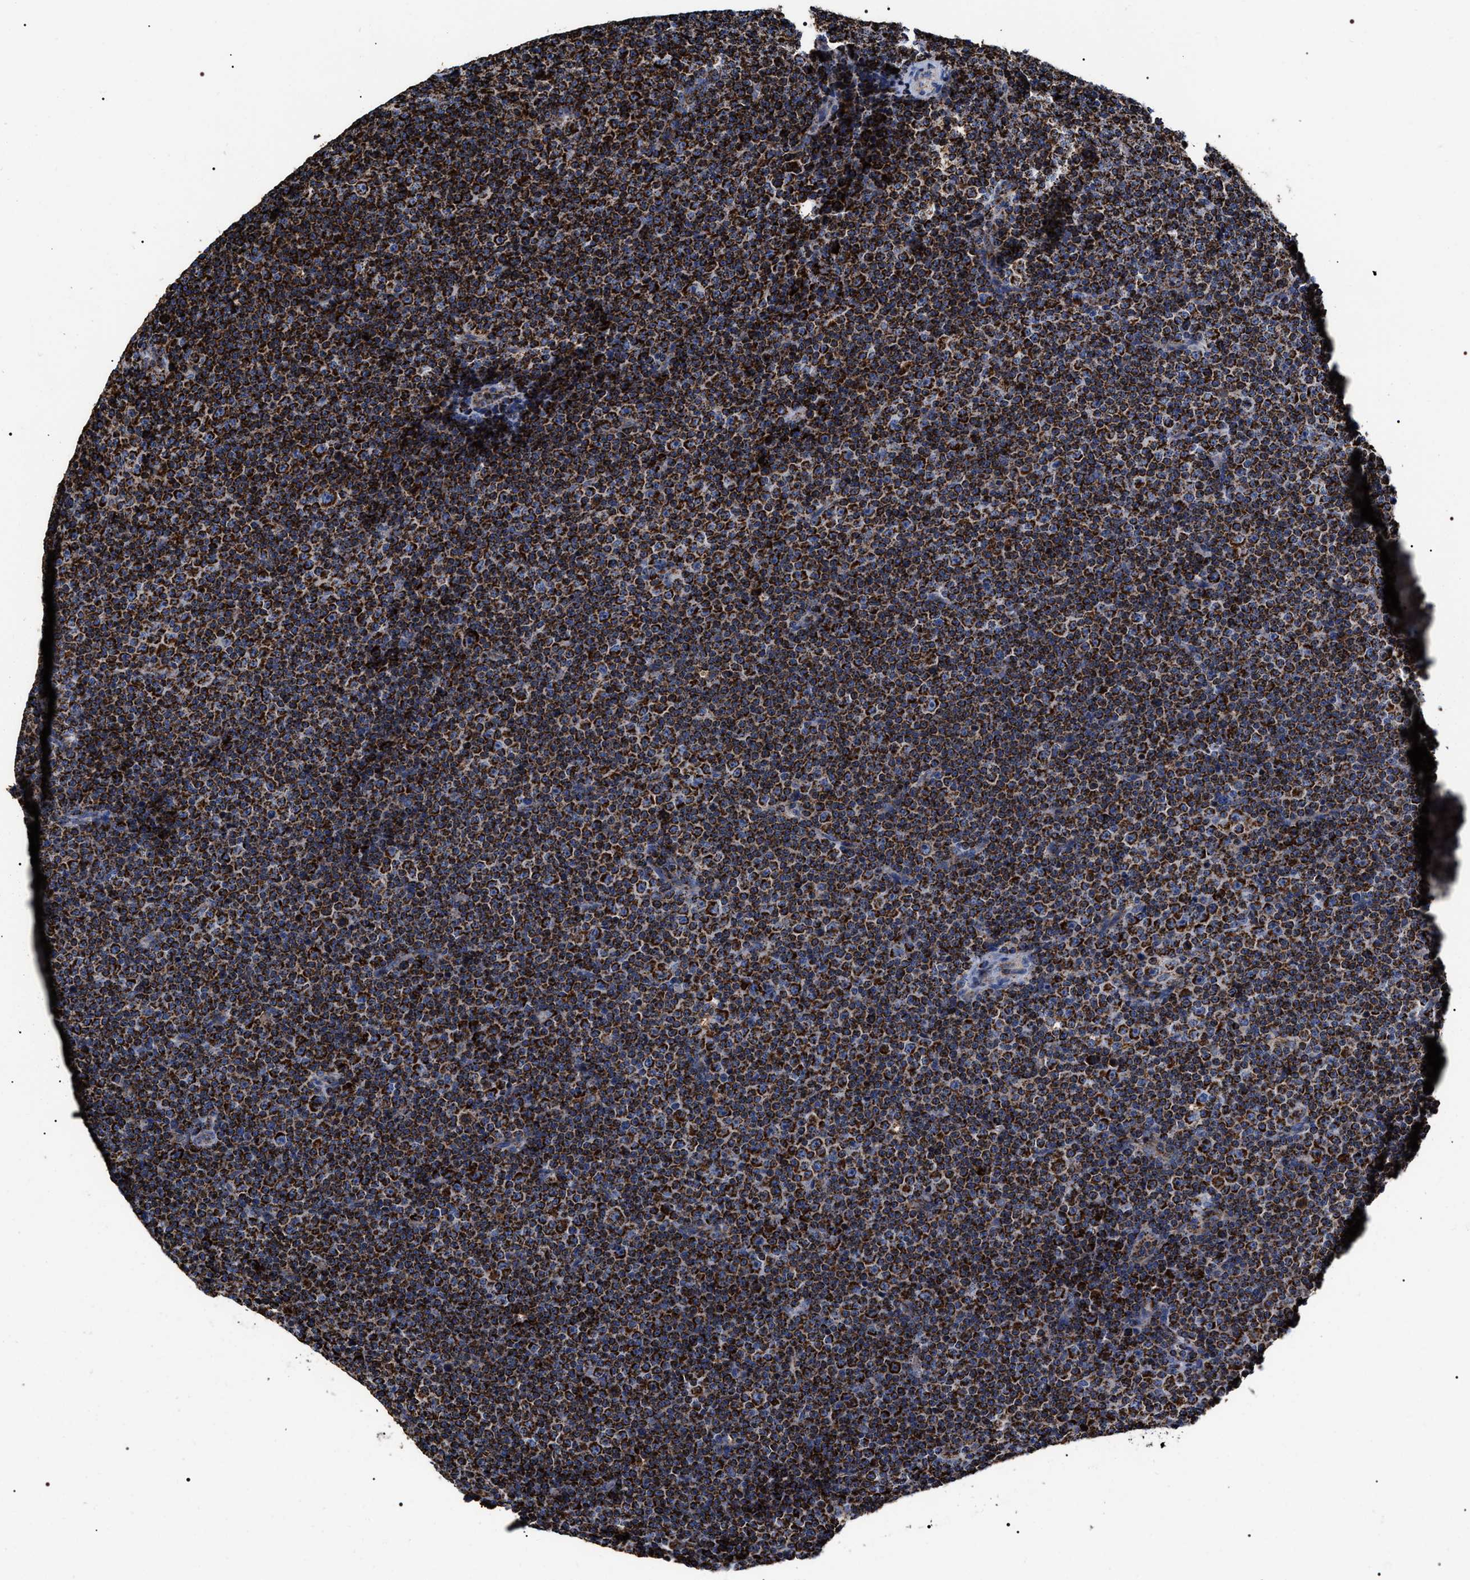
{"staining": {"intensity": "strong", "quantity": ">75%", "location": "cytoplasmic/membranous"}, "tissue": "lymphoma", "cell_type": "Tumor cells", "image_type": "cancer", "snomed": [{"axis": "morphology", "description": "Malignant lymphoma, non-Hodgkin's type, Low grade"}, {"axis": "topography", "description": "Lymph node"}], "caption": "Immunohistochemistry (IHC) (DAB) staining of human low-grade malignant lymphoma, non-Hodgkin's type demonstrates strong cytoplasmic/membranous protein staining in about >75% of tumor cells.", "gene": "COG5", "patient": {"sex": "female", "age": 67}}